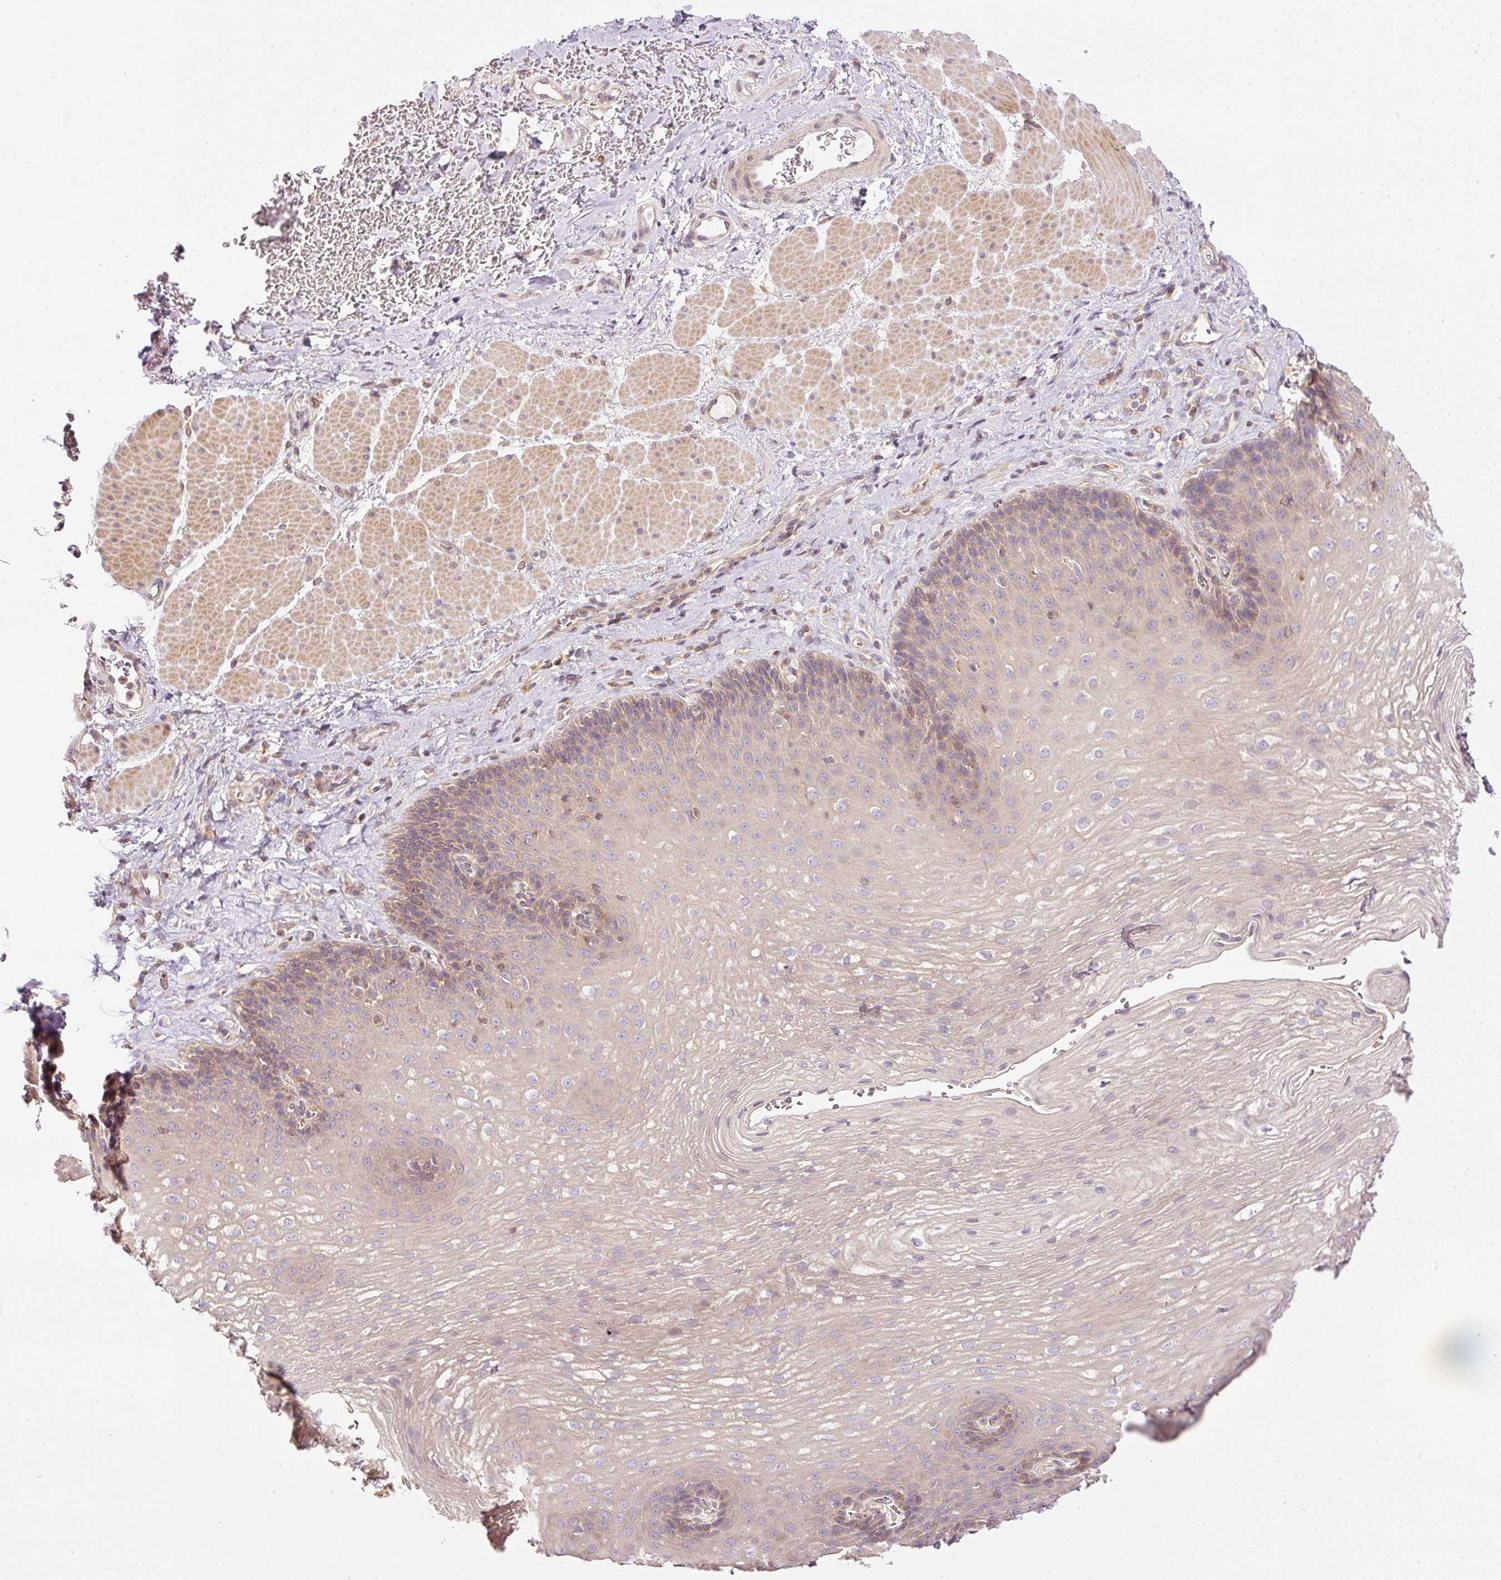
{"staining": {"intensity": "moderate", "quantity": "<25%", "location": "cytoplasmic/membranous"}, "tissue": "esophagus", "cell_type": "Squamous epithelial cells", "image_type": "normal", "snomed": [{"axis": "morphology", "description": "Normal tissue, NOS"}, {"axis": "topography", "description": "Esophagus"}], "caption": "Immunohistochemistry image of benign esophagus: esophagus stained using immunohistochemistry (IHC) displays low levels of moderate protein expression localized specifically in the cytoplasmic/membranous of squamous epithelial cells, appearing as a cytoplasmic/membranous brown color.", "gene": "TBC1D2B", "patient": {"sex": "female", "age": 66}}